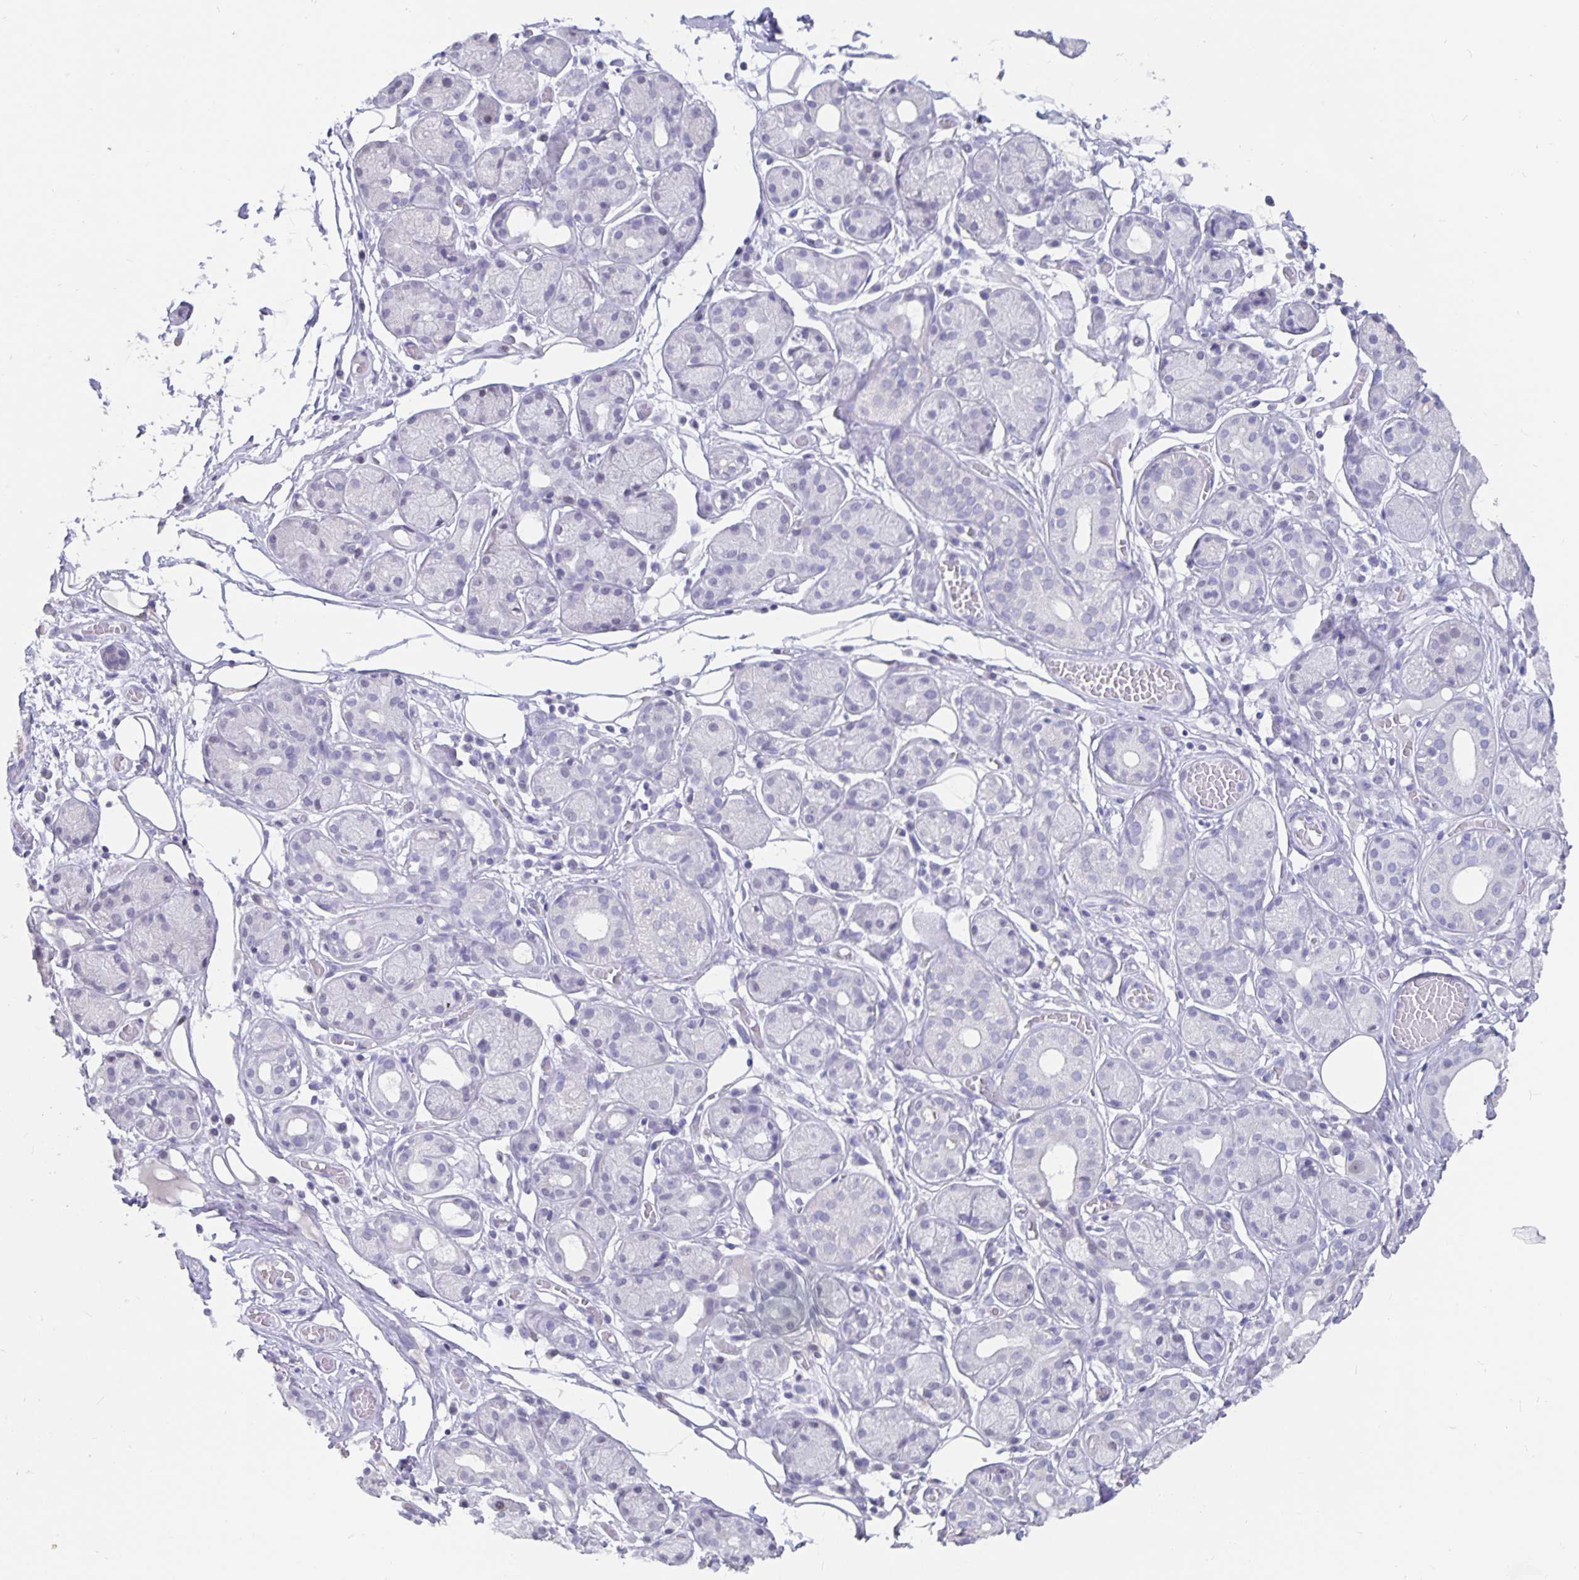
{"staining": {"intensity": "negative", "quantity": "none", "location": "none"}, "tissue": "salivary gland", "cell_type": "Glandular cells", "image_type": "normal", "snomed": [{"axis": "morphology", "description": "Normal tissue, NOS"}, {"axis": "topography", "description": "Salivary gland"}, {"axis": "topography", "description": "Peripheral nerve tissue"}], "caption": "The histopathology image reveals no significant positivity in glandular cells of salivary gland.", "gene": "OLIG2", "patient": {"sex": "male", "age": 71}}